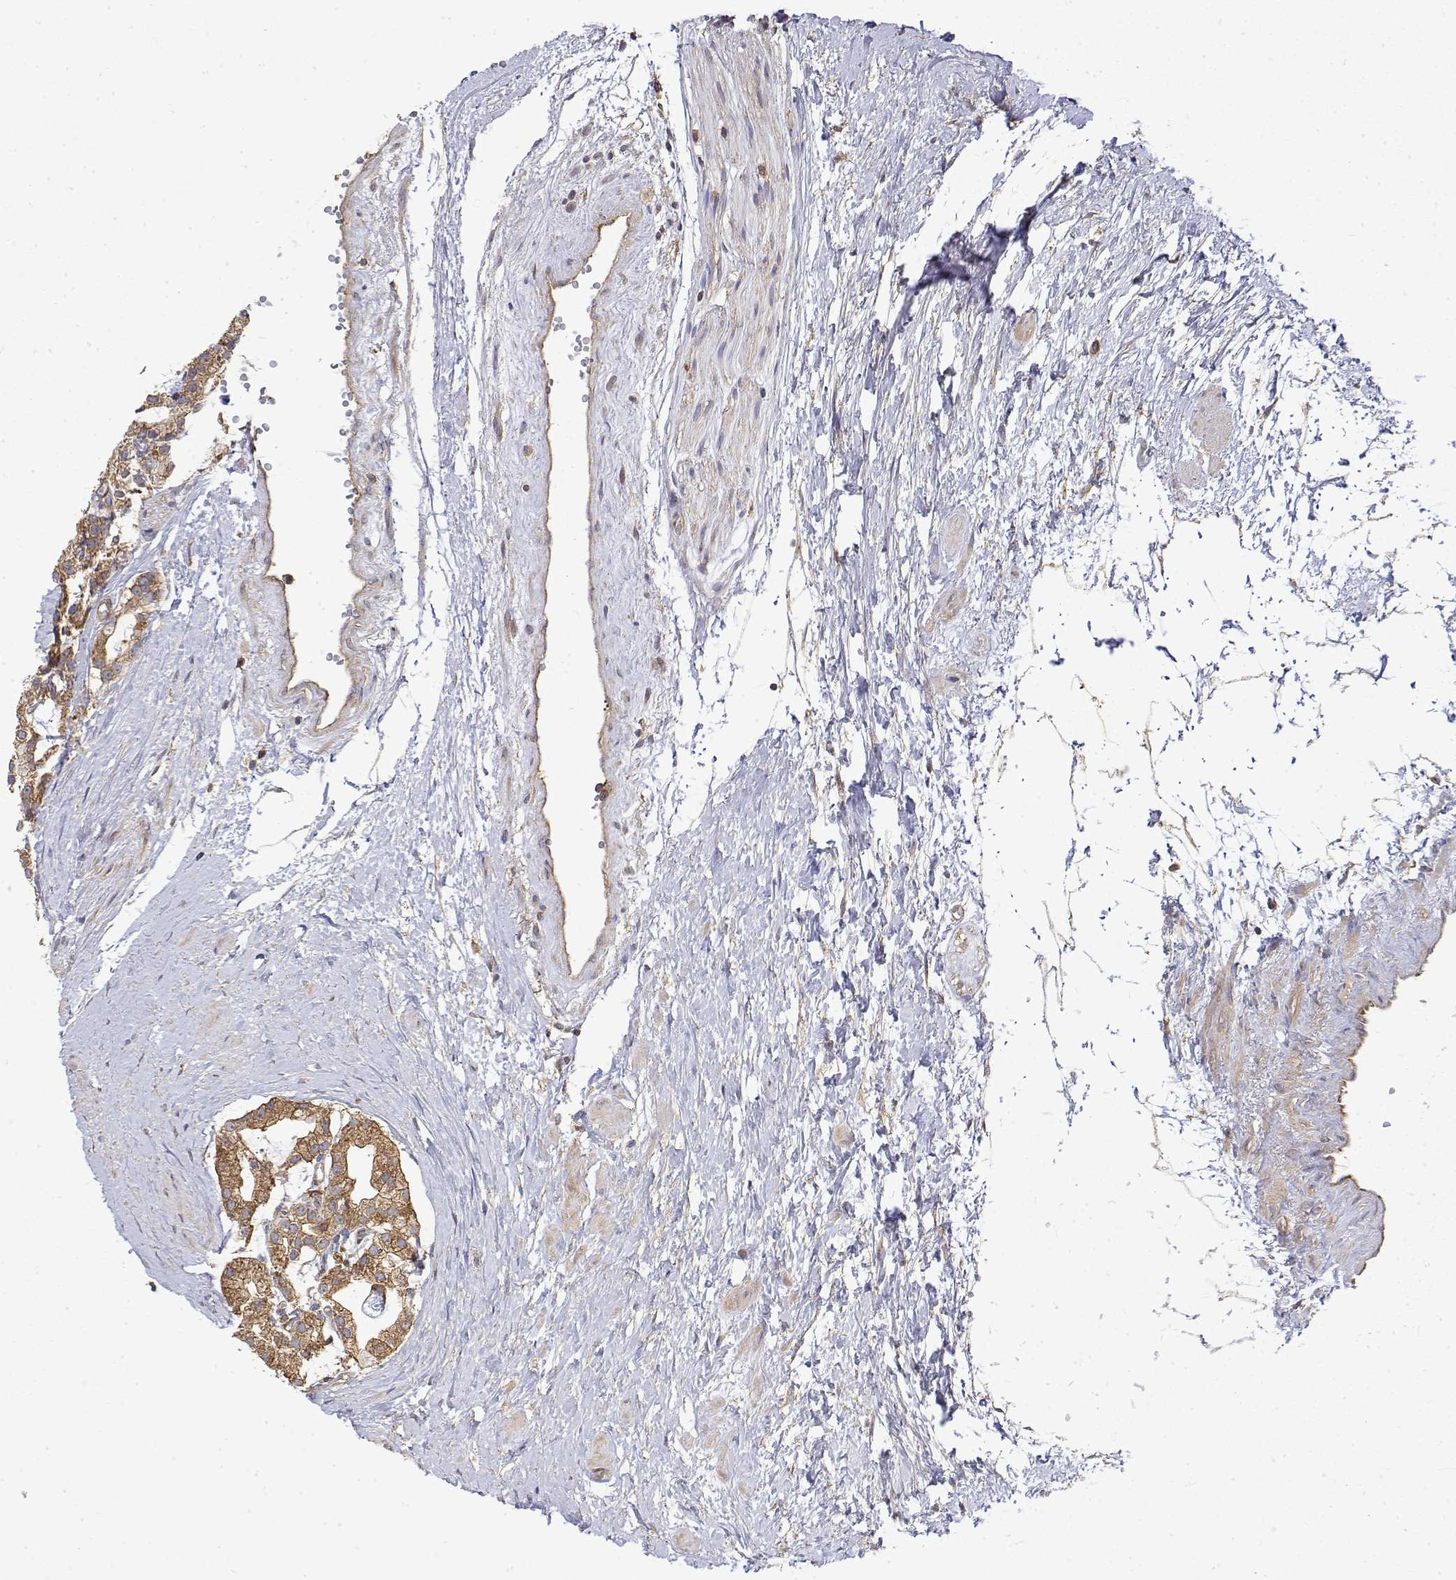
{"staining": {"intensity": "moderate", "quantity": ">75%", "location": "cytoplasmic/membranous"}, "tissue": "prostate cancer", "cell_type": "Tumor cells", "image_type": "cancer", "snomed": [{"axis": "morphology", "description": "Adenocarcinoma, High grade"}, {"axis": "topography", "description": "Prostate"}], "caption": "Prostate cancer (high-grade adenocarcinoma) stained with a brown dye displays moderate cytoplasmic/membranous positive expression in approximately >75% of tumor cells.", "gene": "PACSIN2", "patient": {"sex": "male", "age": 71}}